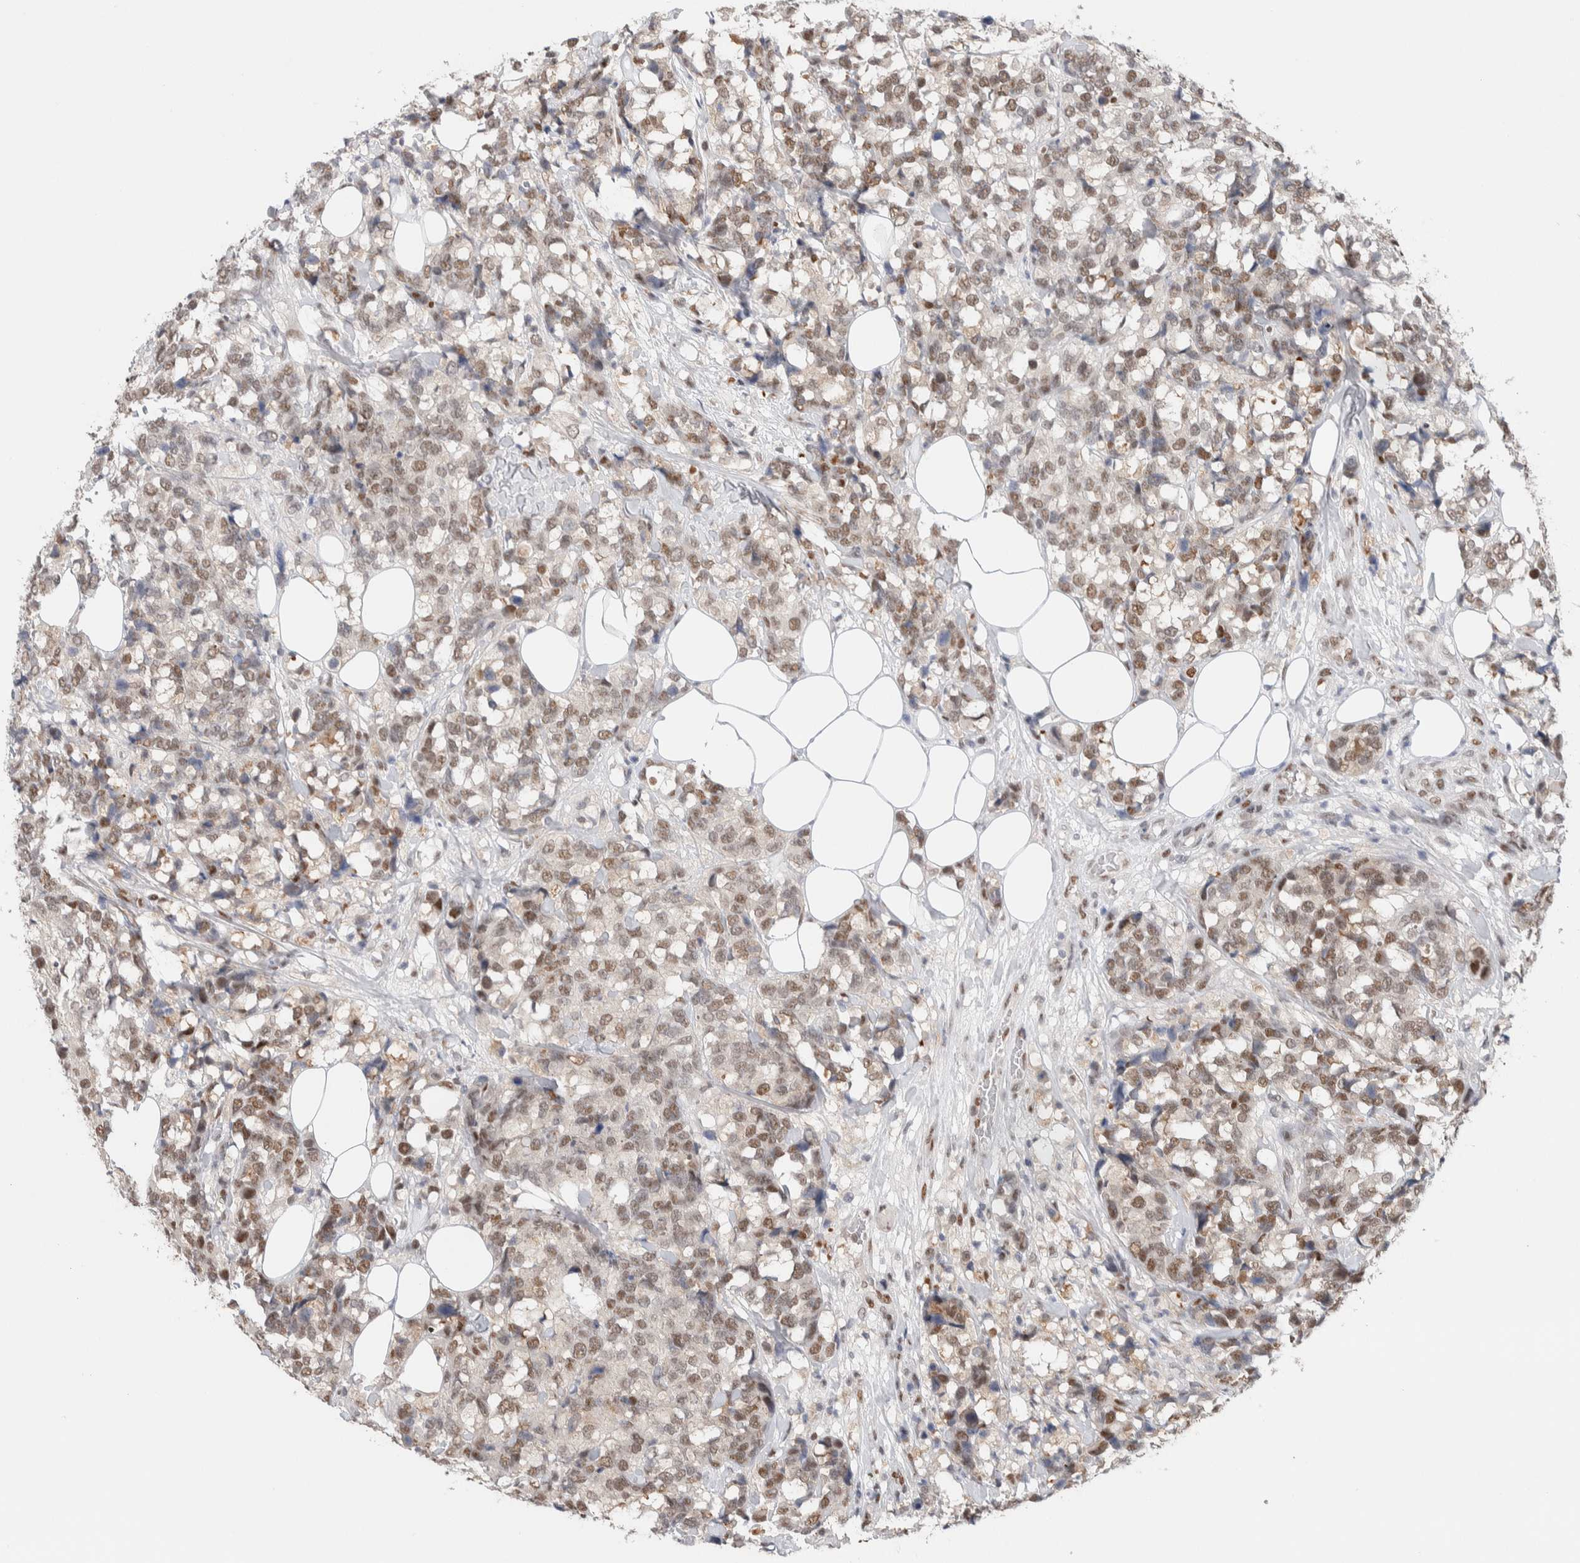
{"staining": {"intensity": "moderate", "quantity": ">75%", "location": "nuclear"}, "tissue": "breast cancer", "cell_type": "Tumor cells", "image_type": "cancer", "snomed": [{"axis": "morphology", "description": "Lobular carcinoma"}, {"axis": "topography", "description": "Breast"}], "caption": "An image of breast cancer stained for a protein exhibits moderate nuclear brown staining in tumor cells.", "gene": "PRMT1", "patient": {"sex": "female", "age": 59}}